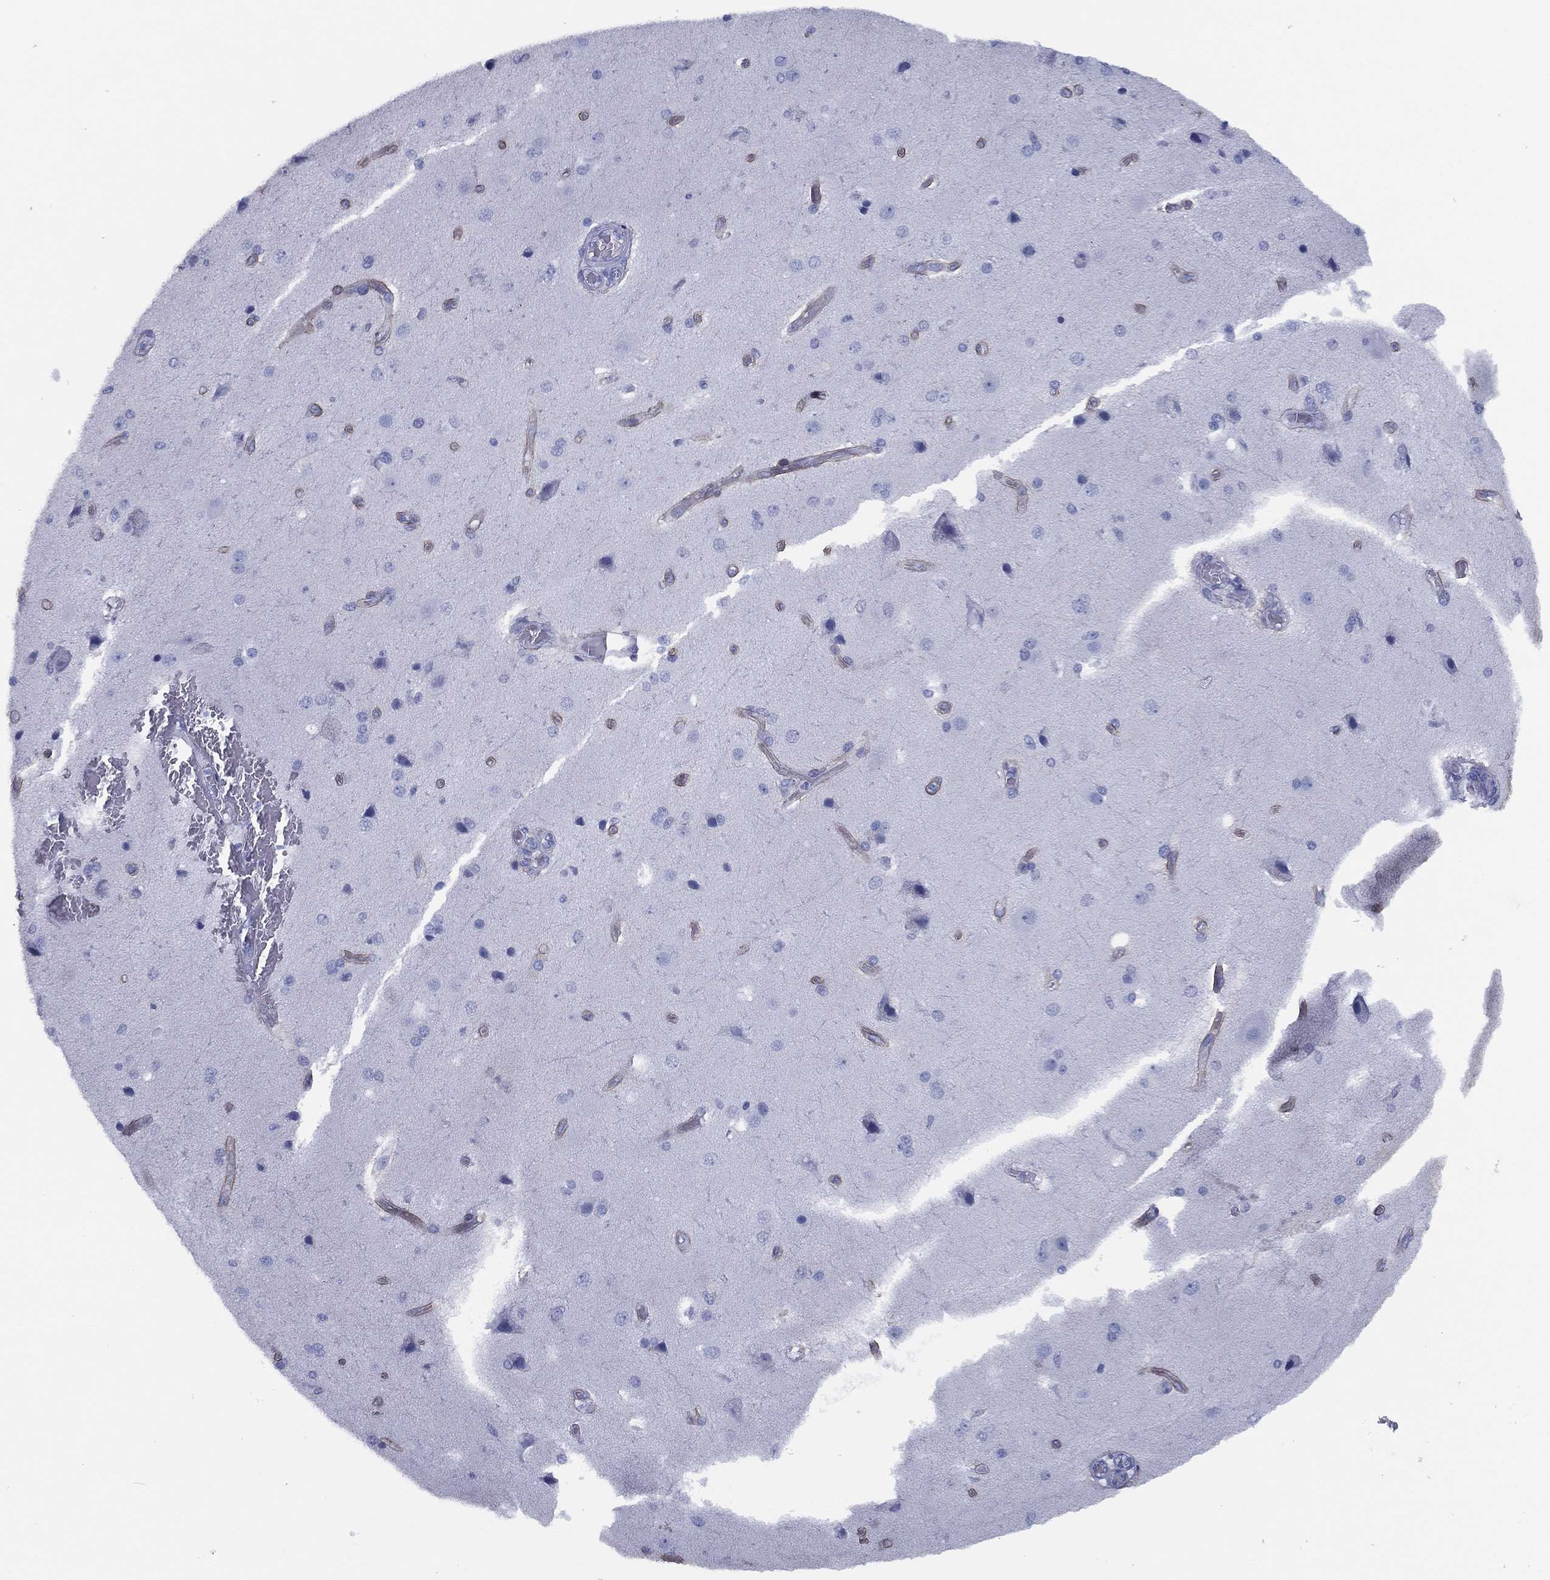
{"staining": {"intensity": "weak", "quantity": "<25%", "location": "cytoplasmic/membranous"}, "tissue": "cerebral cortex", "cell_type": "Endothelial cells", "image_type": "normal", "snomed": [{"axis": "morphology", "description": "Normal tissue, NOS"}, {"axis": "morphology", "description": "Glioma, malignant, High grade"}, {"axis": "topography", "description": "Cerebral cortex"}], "caption": "IHC micrograph of normal cerebral cortex stained for a protein (brown), which reveals no positivity in endothelial cells. The staining was performed using DAB (3,3'-diaminobenzidine) to visualize the protein expression in brown, while the nuclei were stained in blue with hematoxylin (Magnification: 20x).", "gene": "TMEM252", "patient": {"sex": "male", "age": 77}}